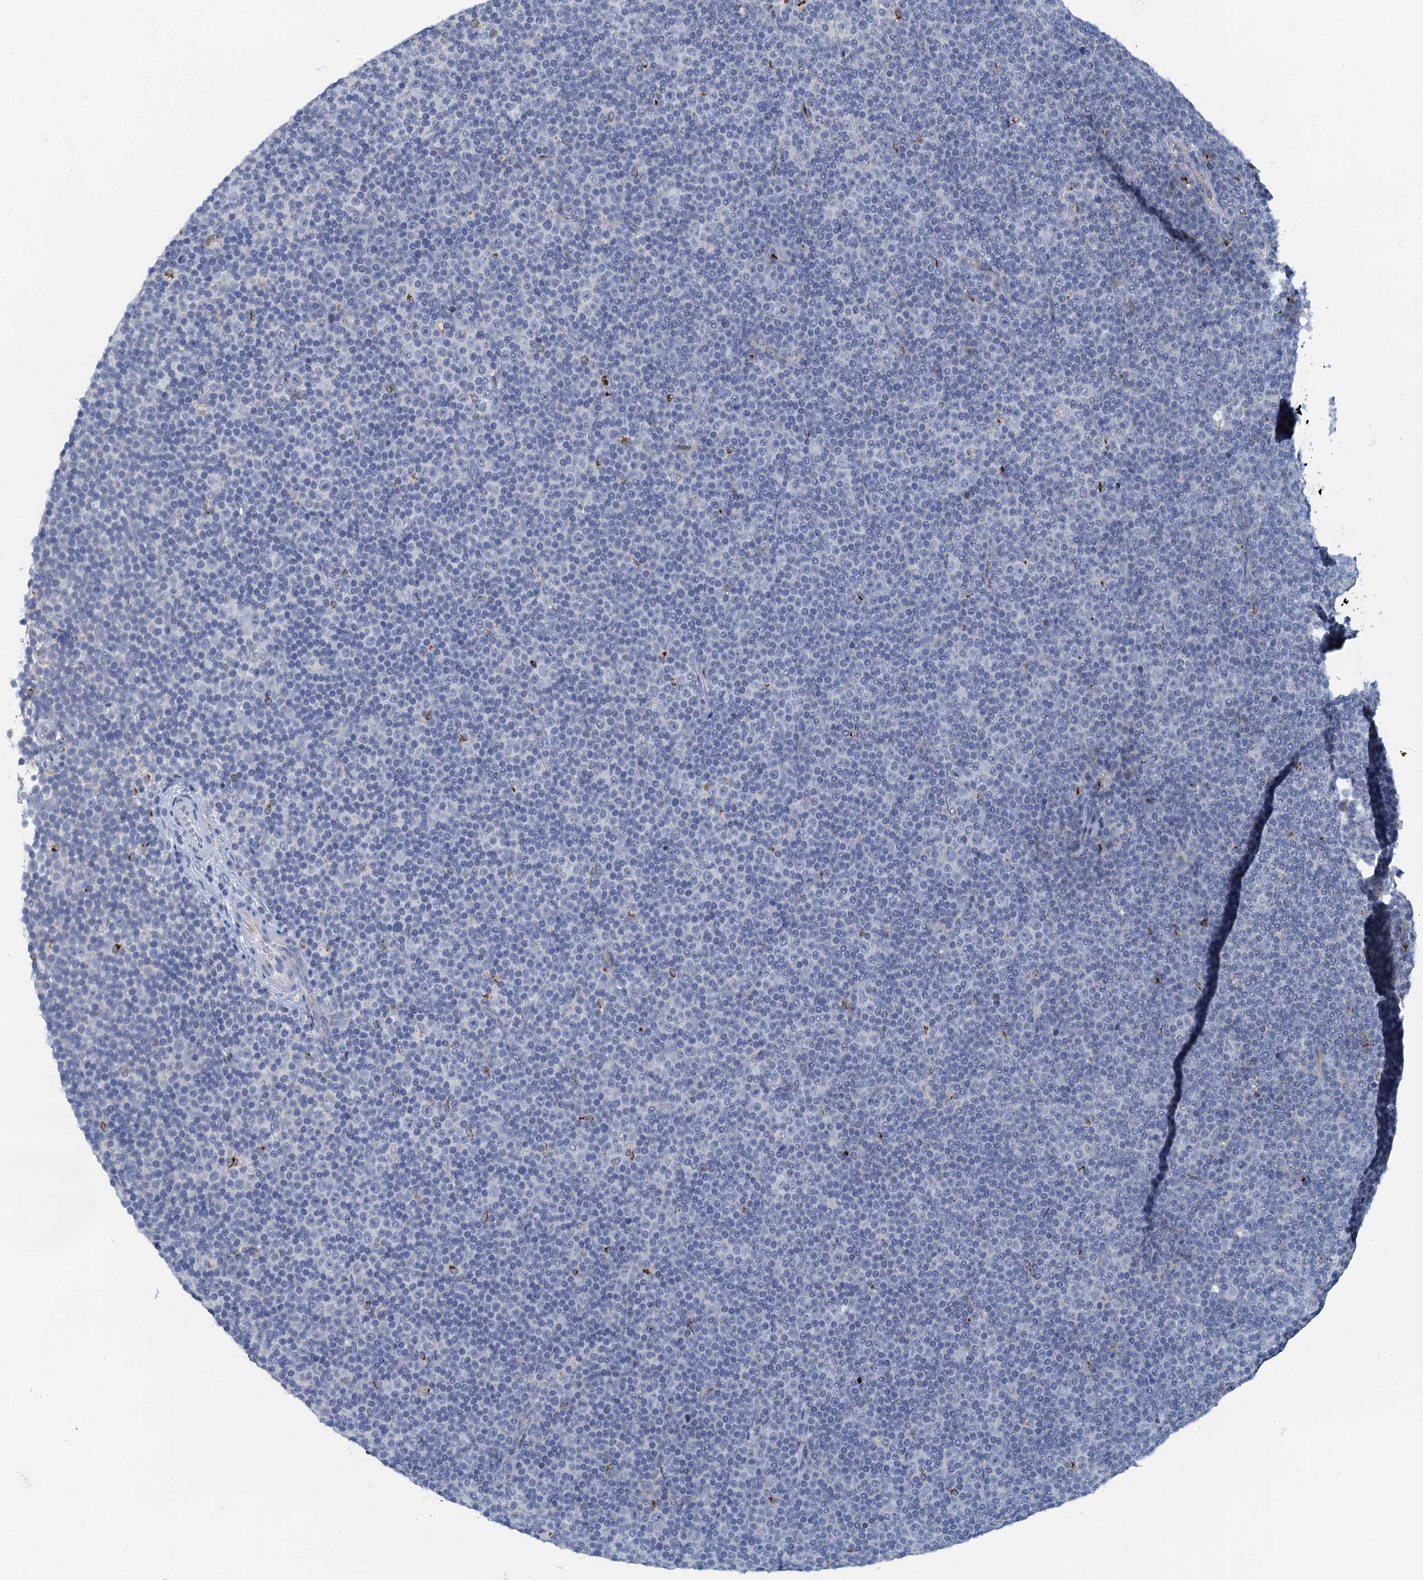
{"staining": {"intensity": "negative", "quantity": "none", "location": "none"}, "tissue": "lymphoma", "cell_type": "Tumor cells", "image_type": "cancer", "snomed": [{"axis": "morphology", "description": "Malignant lymphoma, non-Hodgkin's type, Low grade"}, {"axis": "topography", "description": "Lymph node"}], "caption": "The immunohistochemistry image has no significant positivity in tumor cells of malignant lymphoma, non-Hodgkin's type (low-grade) tissue.", "gene": "LYPD3", "patient": {"sex": "female", "age": 67}}